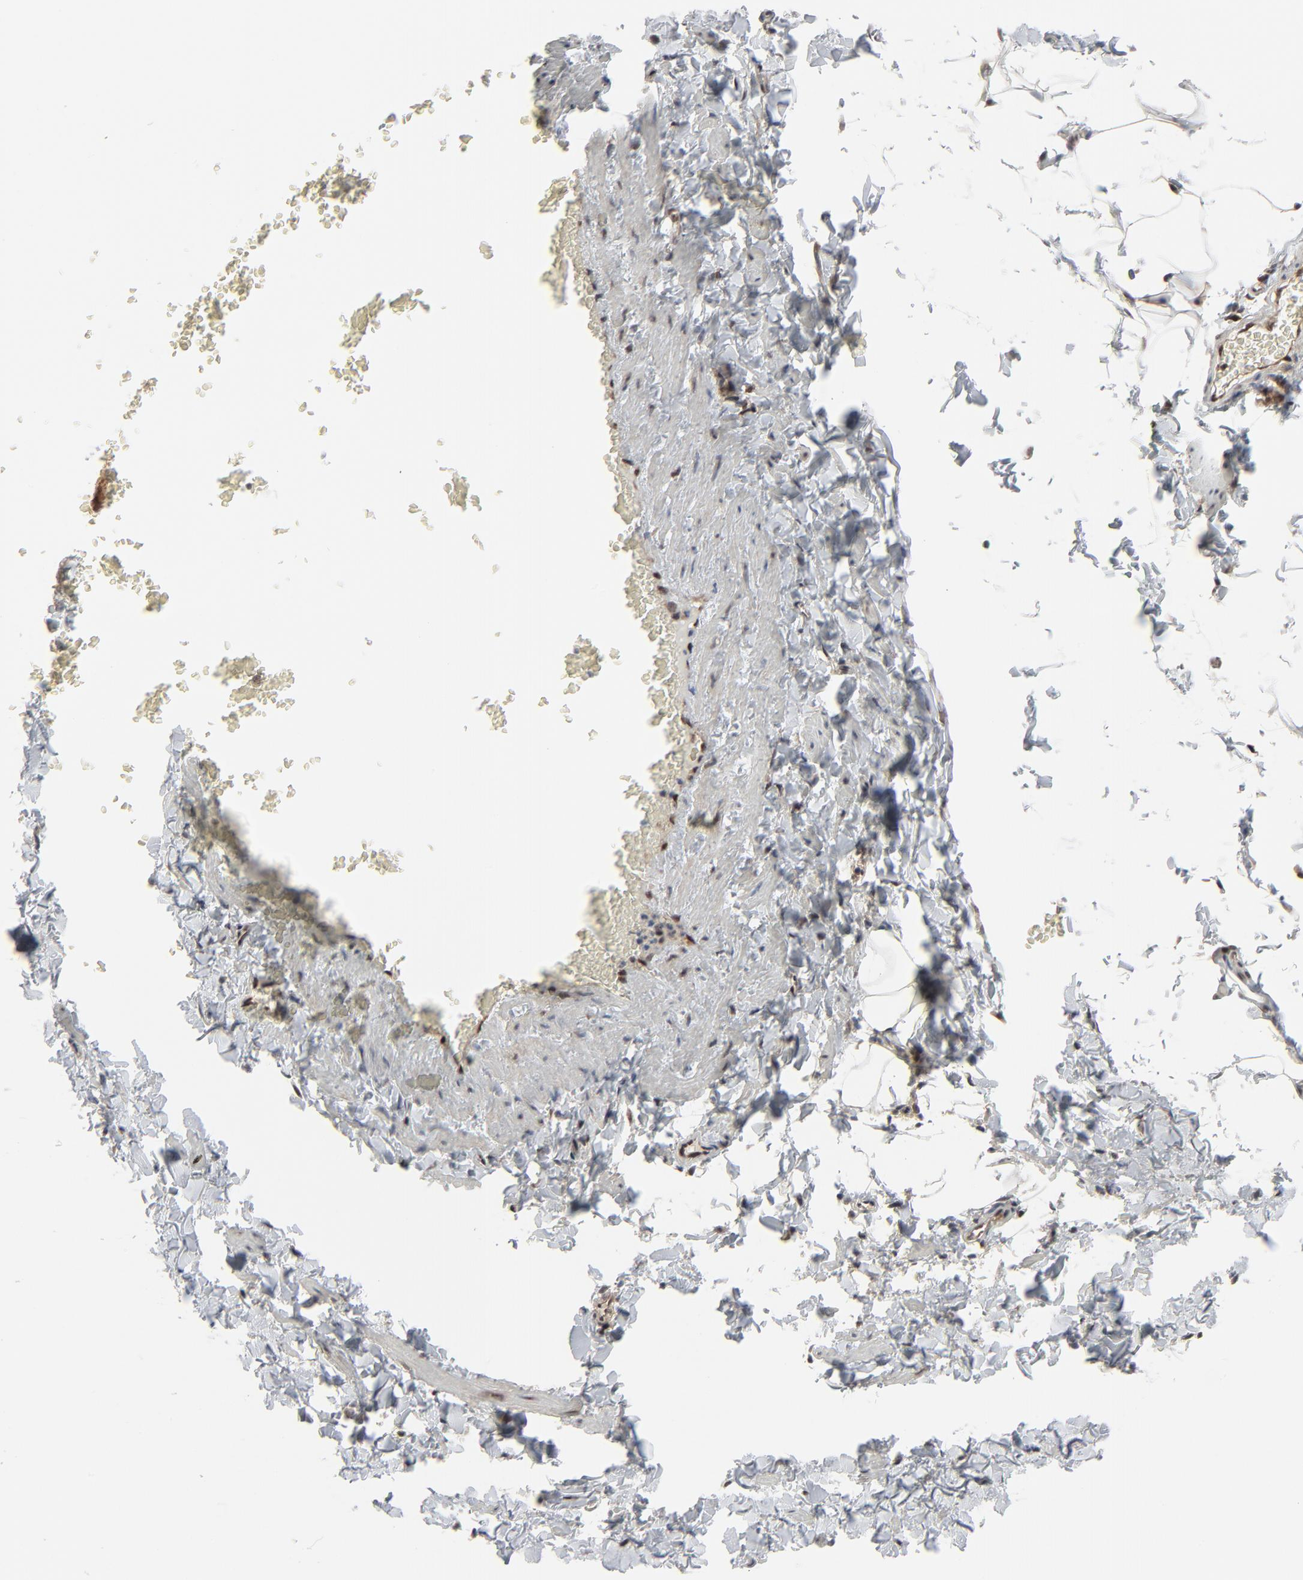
{"staining": {"intensity": "weak", "quantity": ">75%", "location": "cytoplasmic/membranous,nuclear"}, "tissue": "adipose tissue", "cell_type": "Adipocytes", "image_type": "normal", "snomed": [{"axis": "morphology", "description": "Normal tissue, NOS"}, {"axis": "topography", "description": "Vascular tissue"}], "caption": "Adipose tissue stained with a brown dye reveals weak cytoplasmic/membranous,nuclear positive positivity in about >75% of adipocytes.", "gene": "AKT1", "patient": {"sex": "male", "age": 41}}